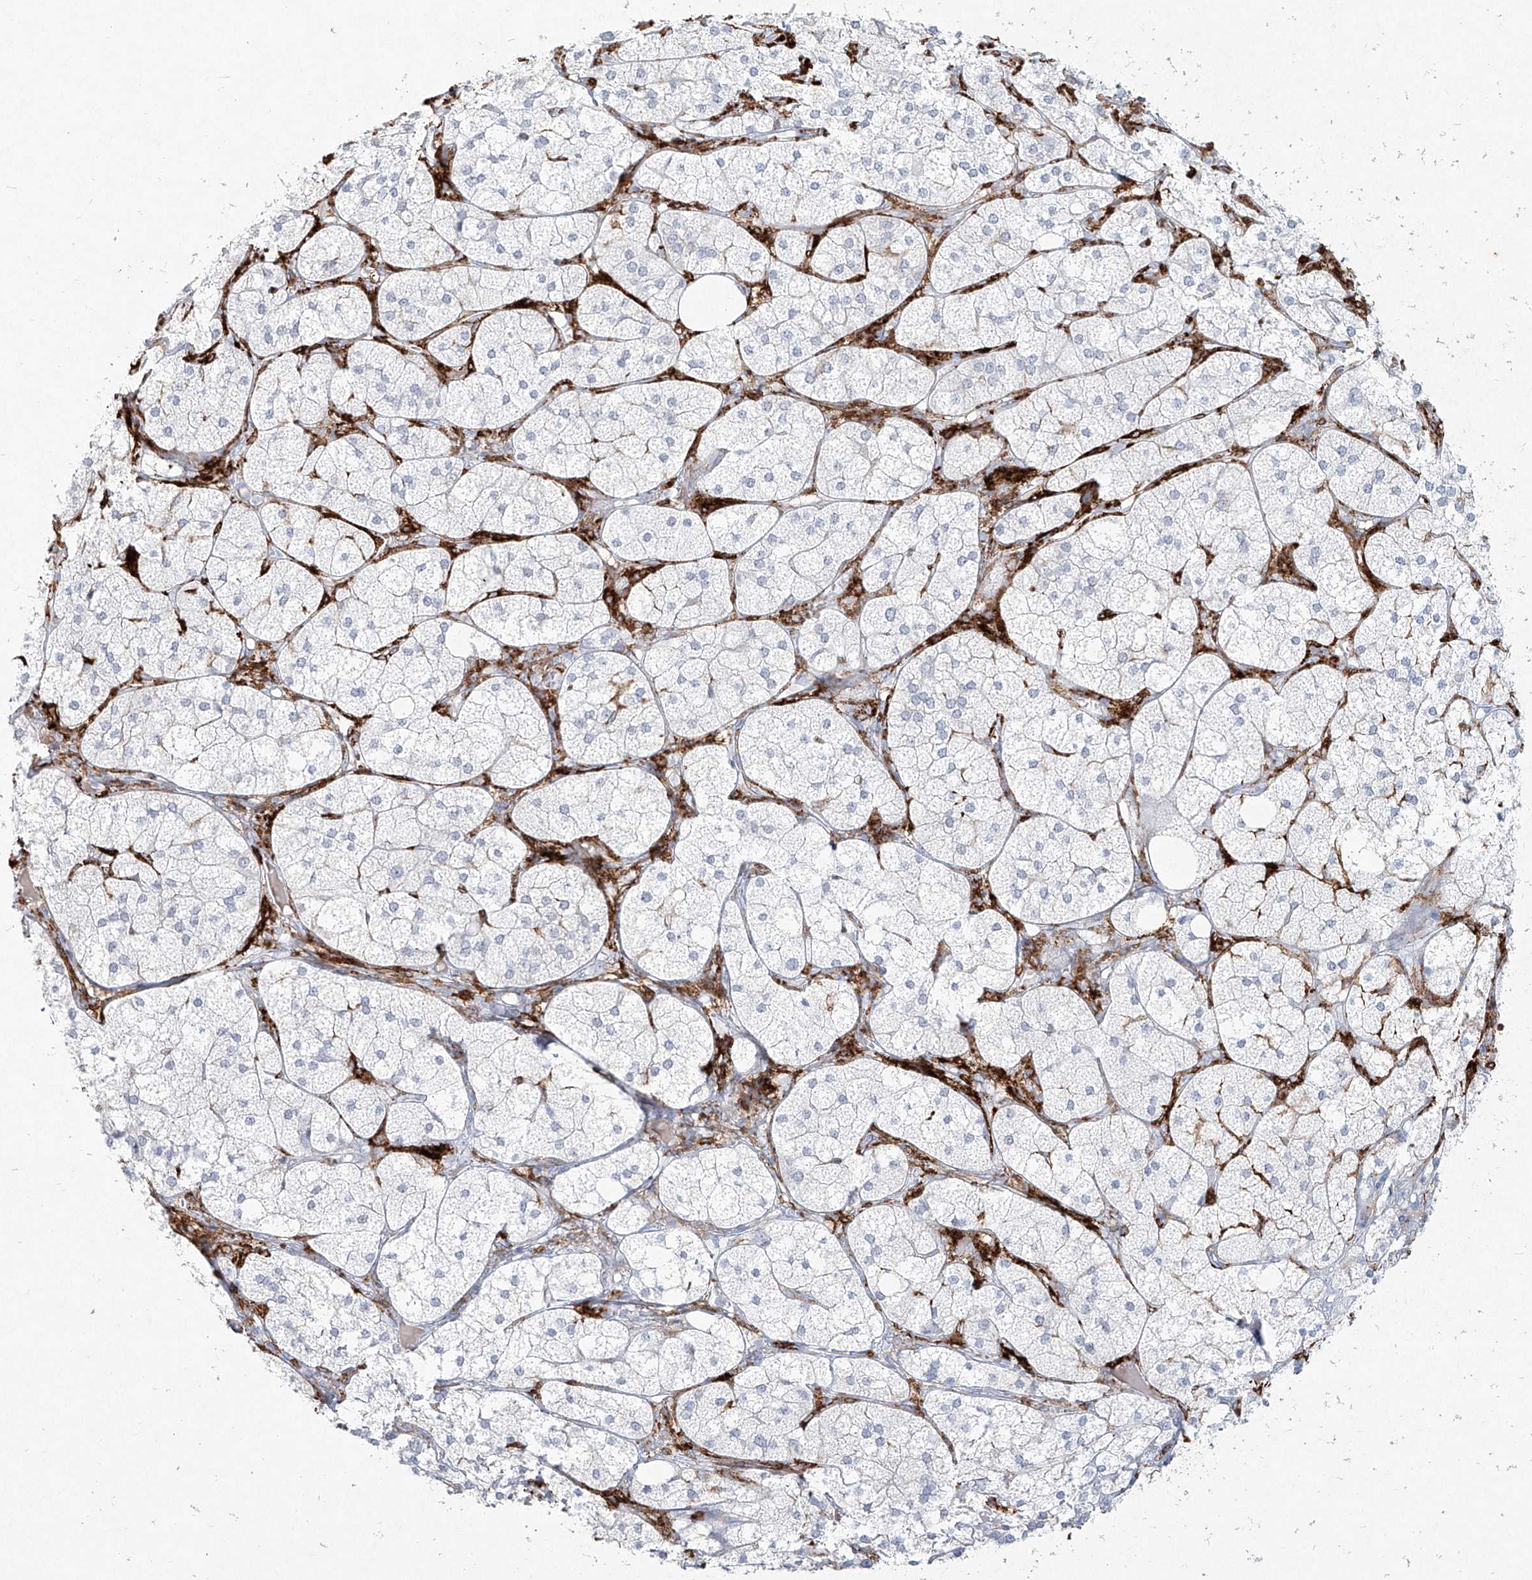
{"staining": {"intensity": "weak", "quantity": "<25%", "location": "cytoplasmic/membranous"}, "tissue": "adrenal gland", "cell_type": "Glandular cells", "image_type": "normal", "snomed": [{"axis": "morphology", "description": "Normal tissue, NOS"}, {"axis": "topography", "description": "Adrenal gland"}], "caption": "This is an IHC micrograph of unremarkable human adrenal gland. There is no positivity in glandular cells.", "gene": "CD209", "patient": {"sex": "female", "age": 61}}